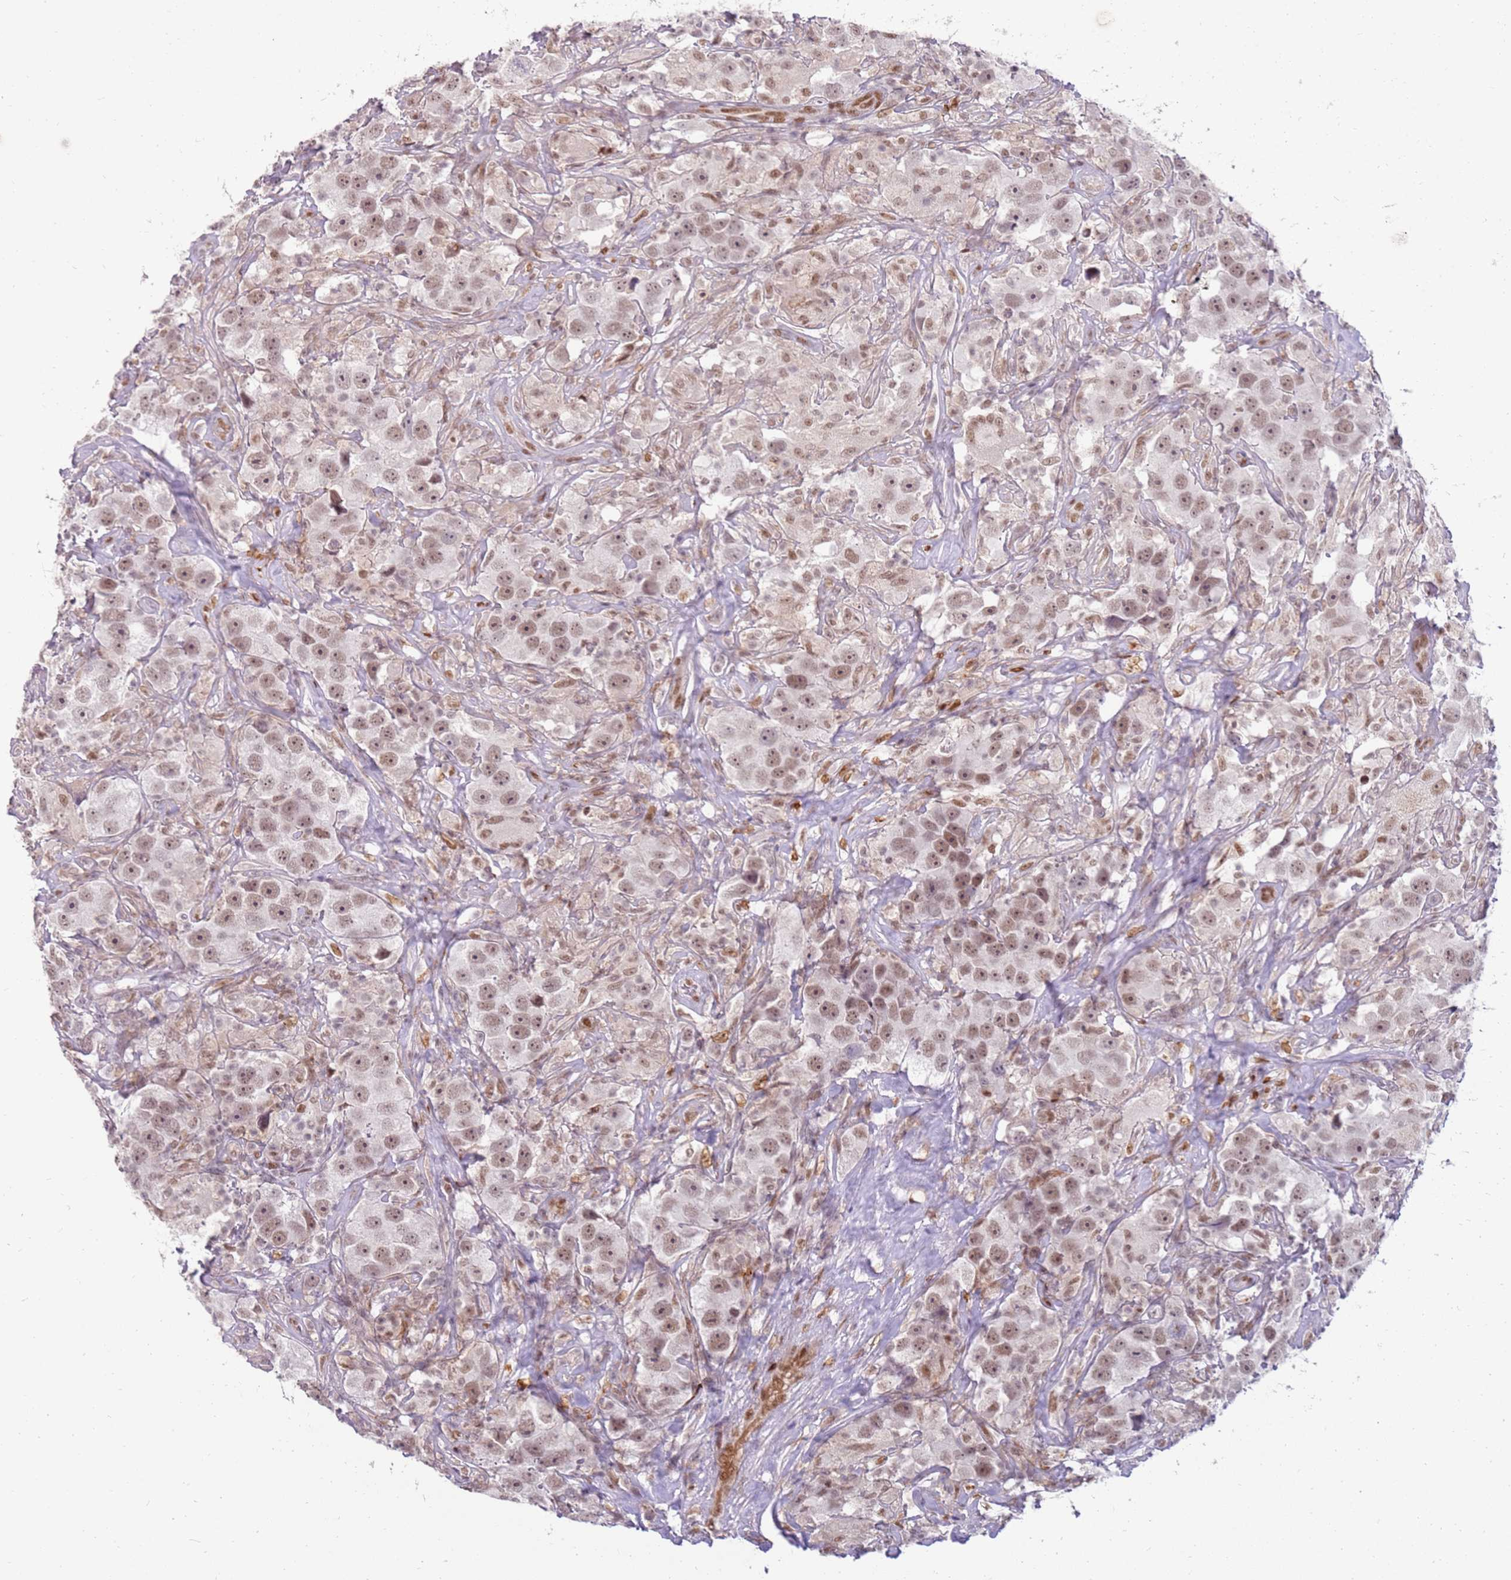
{"staining": {"intensity": "moderate", "quantity": ">75%", "location": "nuclear"}, "tissue": "testis cancer", "cell_type": "Tumor cells", "image_type": "cancer", "snomed": [{"axis": "morphology", "description": "Seminoma, NOS"}, {"axis": "topography", "description": "Testis"}], "caption": "The immunohistochemical stain shows moderate nuclear staining in tumor cells of testis cancer tissue.", "gene": "PHC2", "patient": {"sex": "male", "age": 49}}